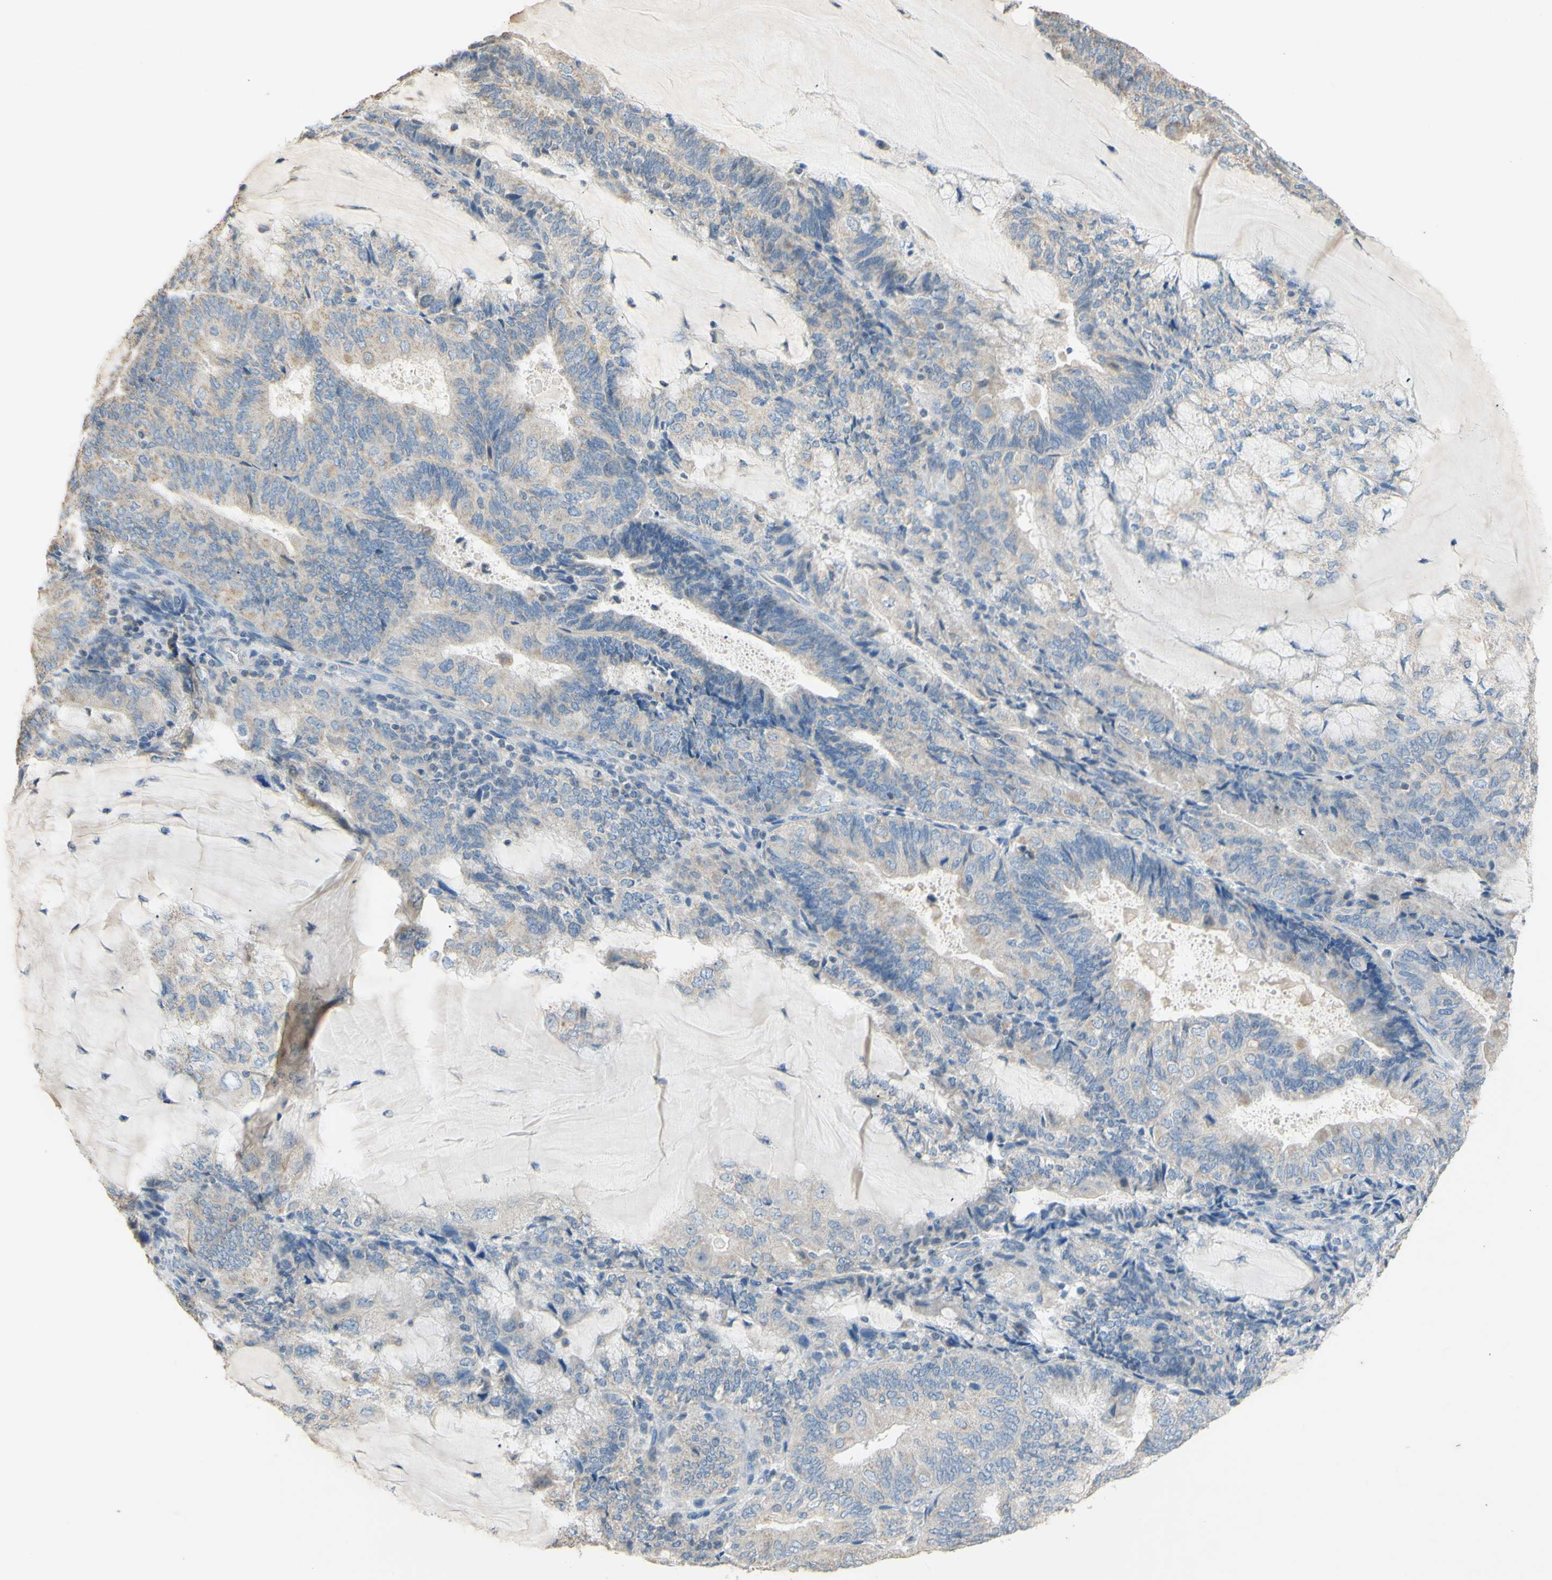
{"staining": {"intensity": "negative", "quantity": "none", "location": "none"}, "tissue": "endometrial cancer", "cell_type": "Tumor cells", "image_type": "cancer", "snomed": [{"axis": "morphology", "description": "Adenocarcinoma, NOS"}, {"axis": "topography", "description": "Endometrium"}], "caption": "This micrograph is of adenocarcinoma (endometrial) stained with IHC to label a protein in brown with the nuclei are counter-stained blue. There is no expression in tumor cells.", "gene": "PTGIS", "patient": {"sex": "female", "age": 81}}